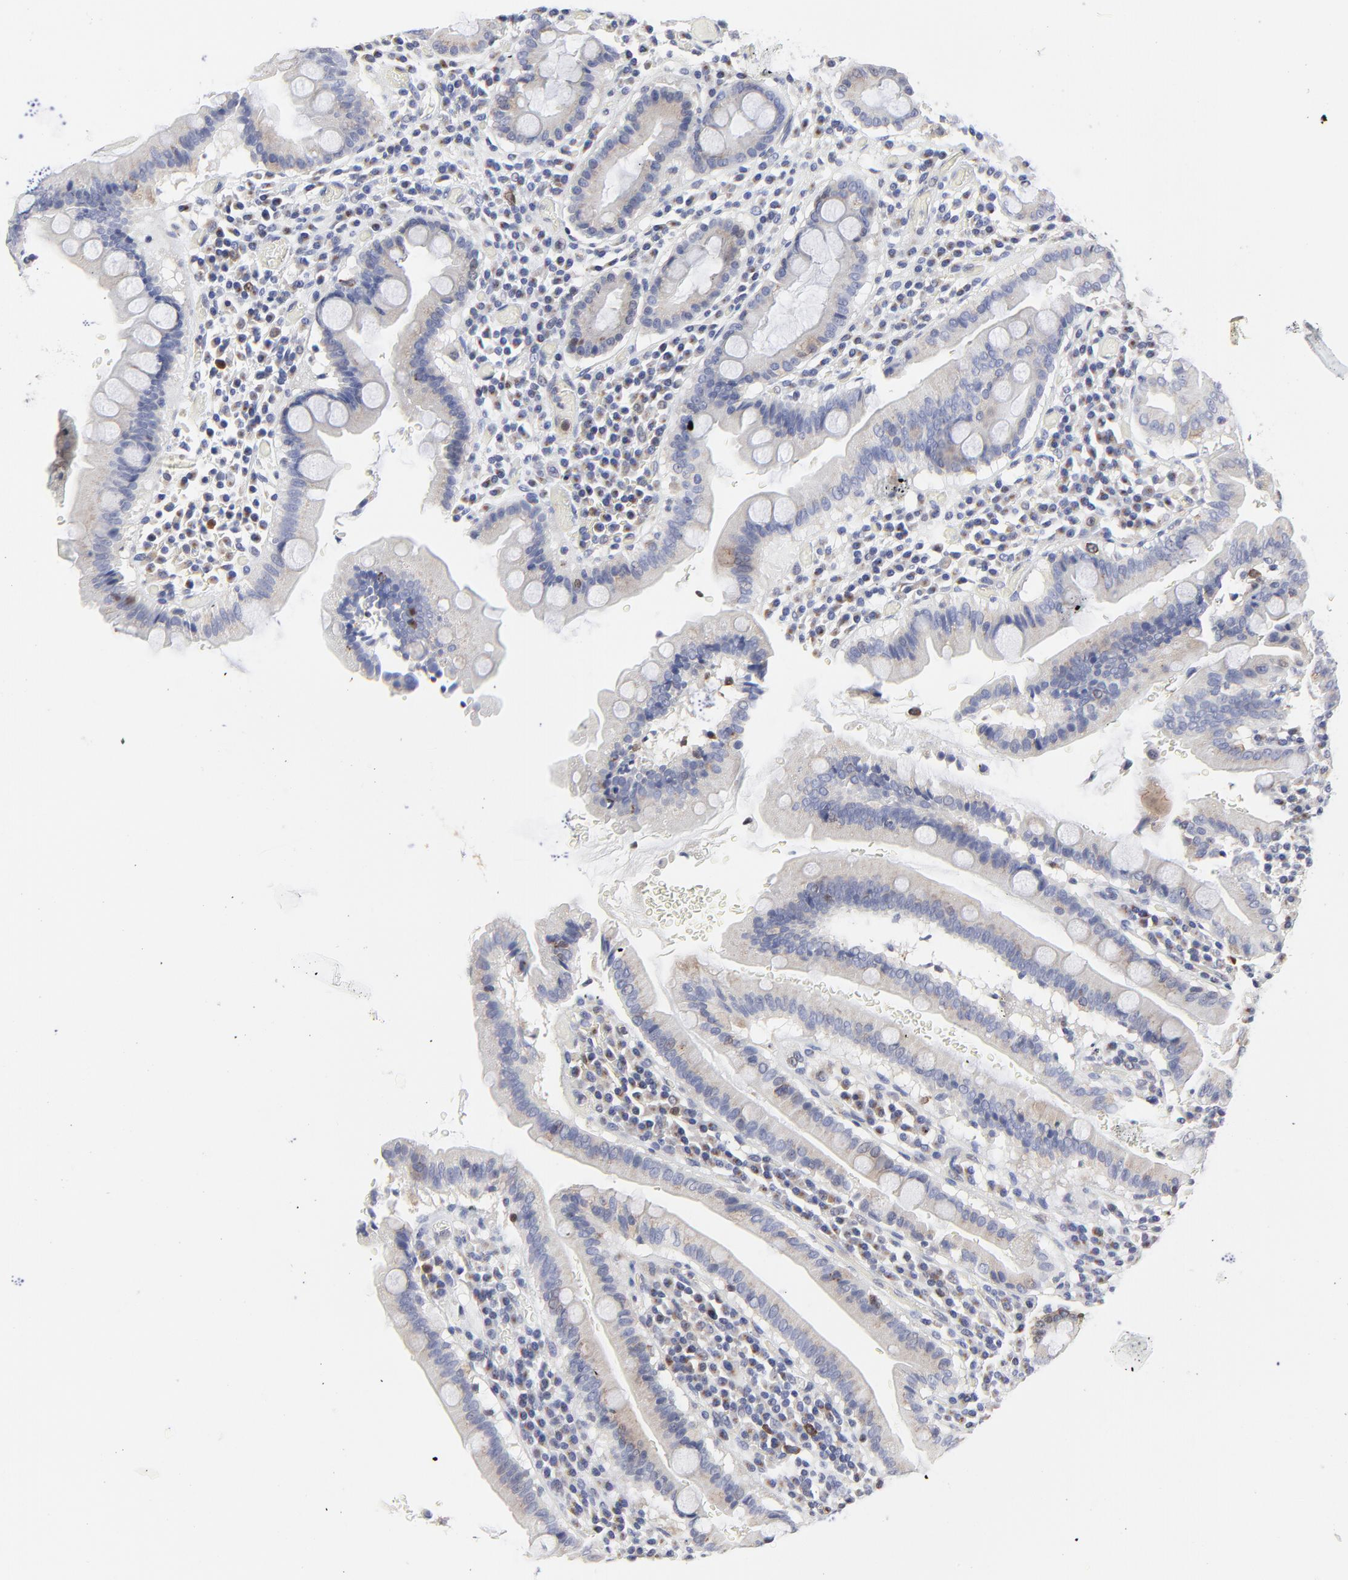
{"staining": {"intensity": "weak", "quantity": "<25%", "location": "cytoplasmic/membranous"}, "tissue": "duodenum", "cell_type": "Glandular cells", "image_type": "normal", "snomed": [{"axis": "morphology", "description": "Normal tissue, NOS"}, {"axis": "topography", "description": "Stomach, lower"}, {"axis": "topography", "description": "Duodenum"}], "caption": "Immunohistochemical staining of unremarkable human duodenum shows no significant expression in glandular cells.", "gene": "NCAPH", "patient": {"sex": "male", "age": 84}}